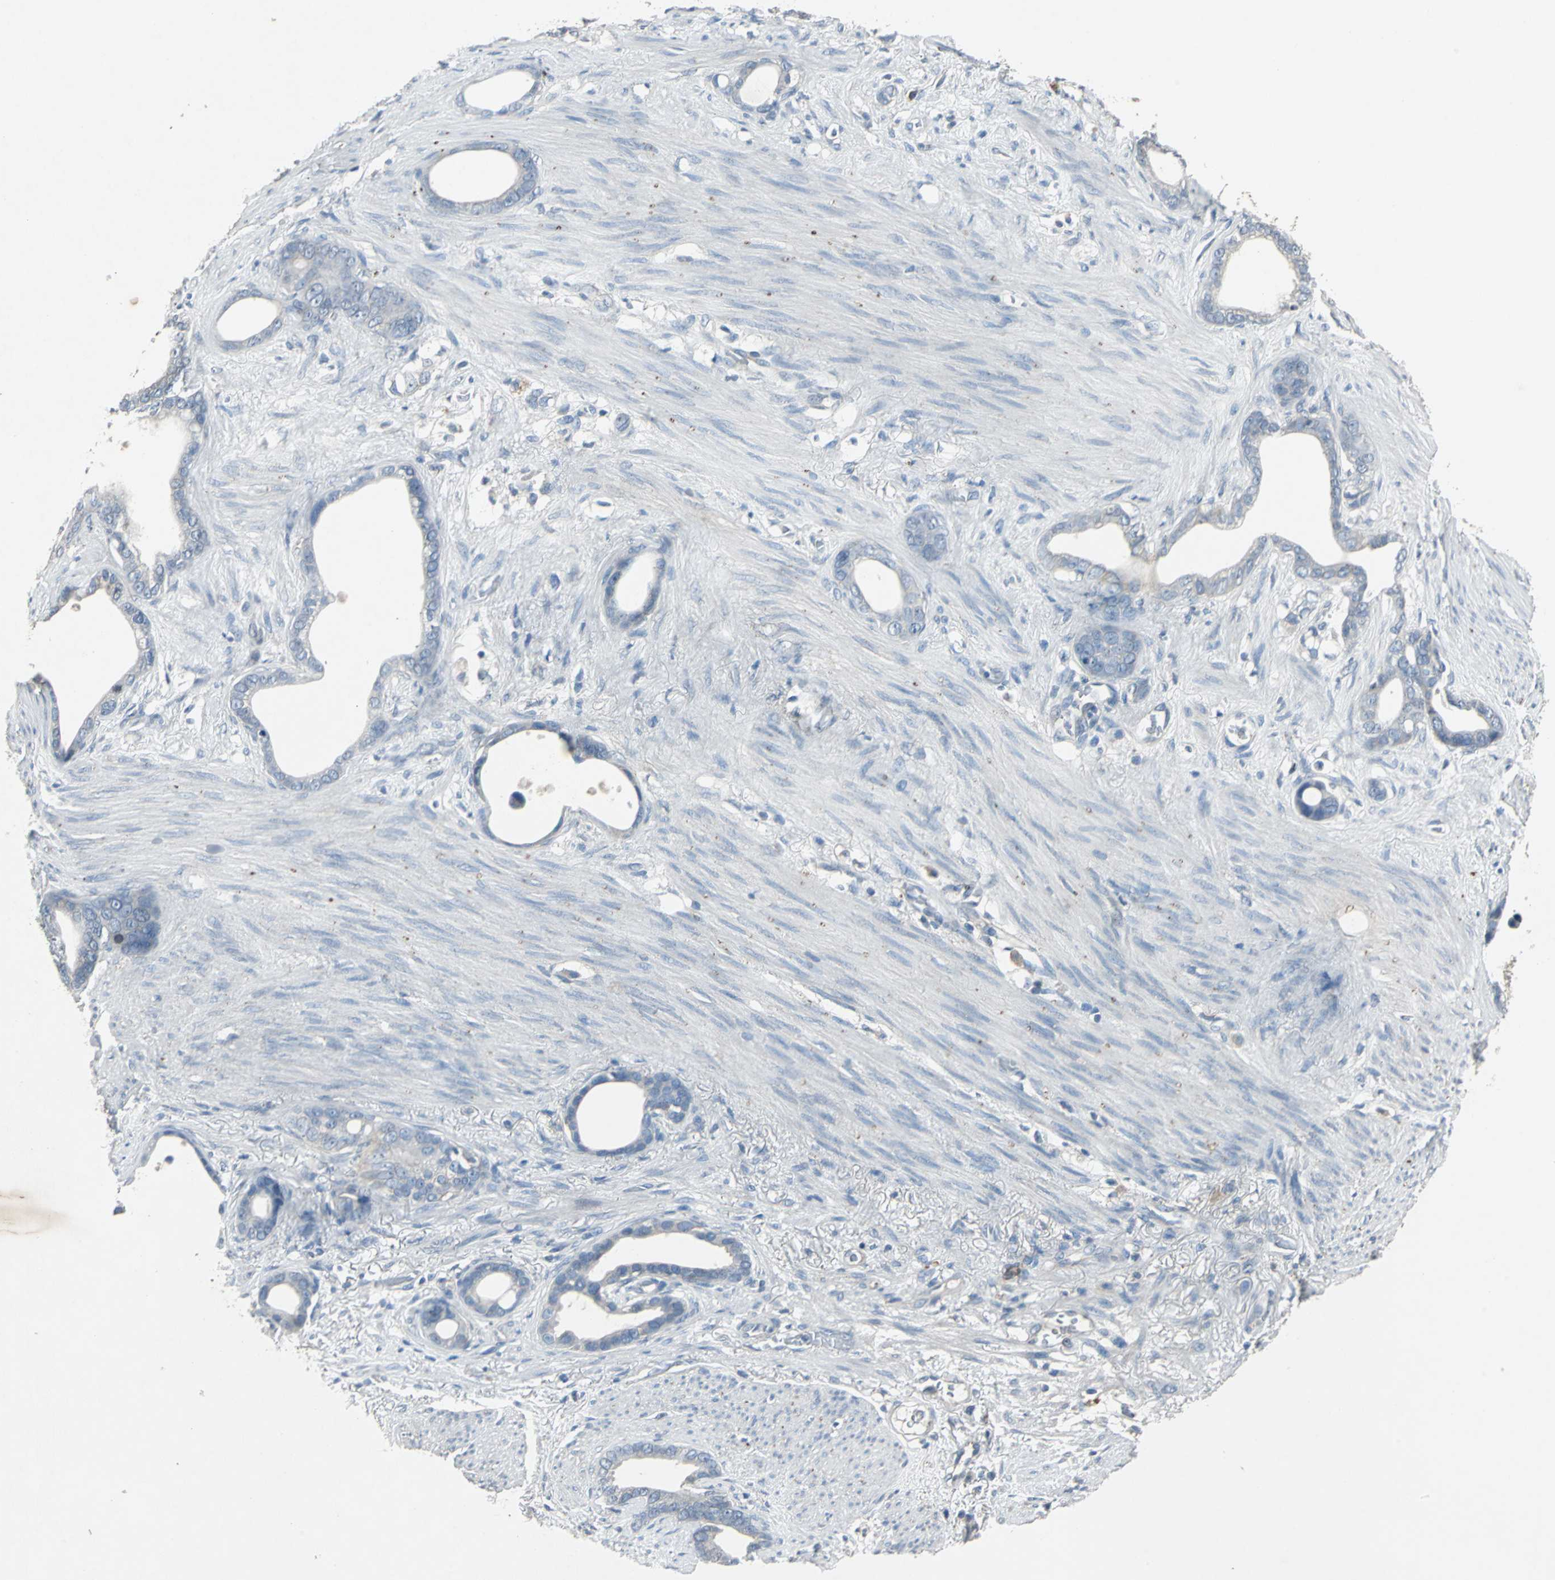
{"staining": {"intensity": "weak", "quantity": "<25%", "location": "cytoplasmic/membranous"}, "tissue": "stomach cancer", "cell_type": "Tumor cells", "image_type": "cancer", "snomed": [{"axis": "morphology", "description": "Adenocarcinoma, NOS"}, {"axis": "topography", "description": "Stomach"}], "caption": "Stomach cancer (adenocarcinoma) stained for a protein using IHC demonstrates no positivity tumor cells.", "gene": "SLC2A13", "patient": {"sex": "female", "age": 75}}